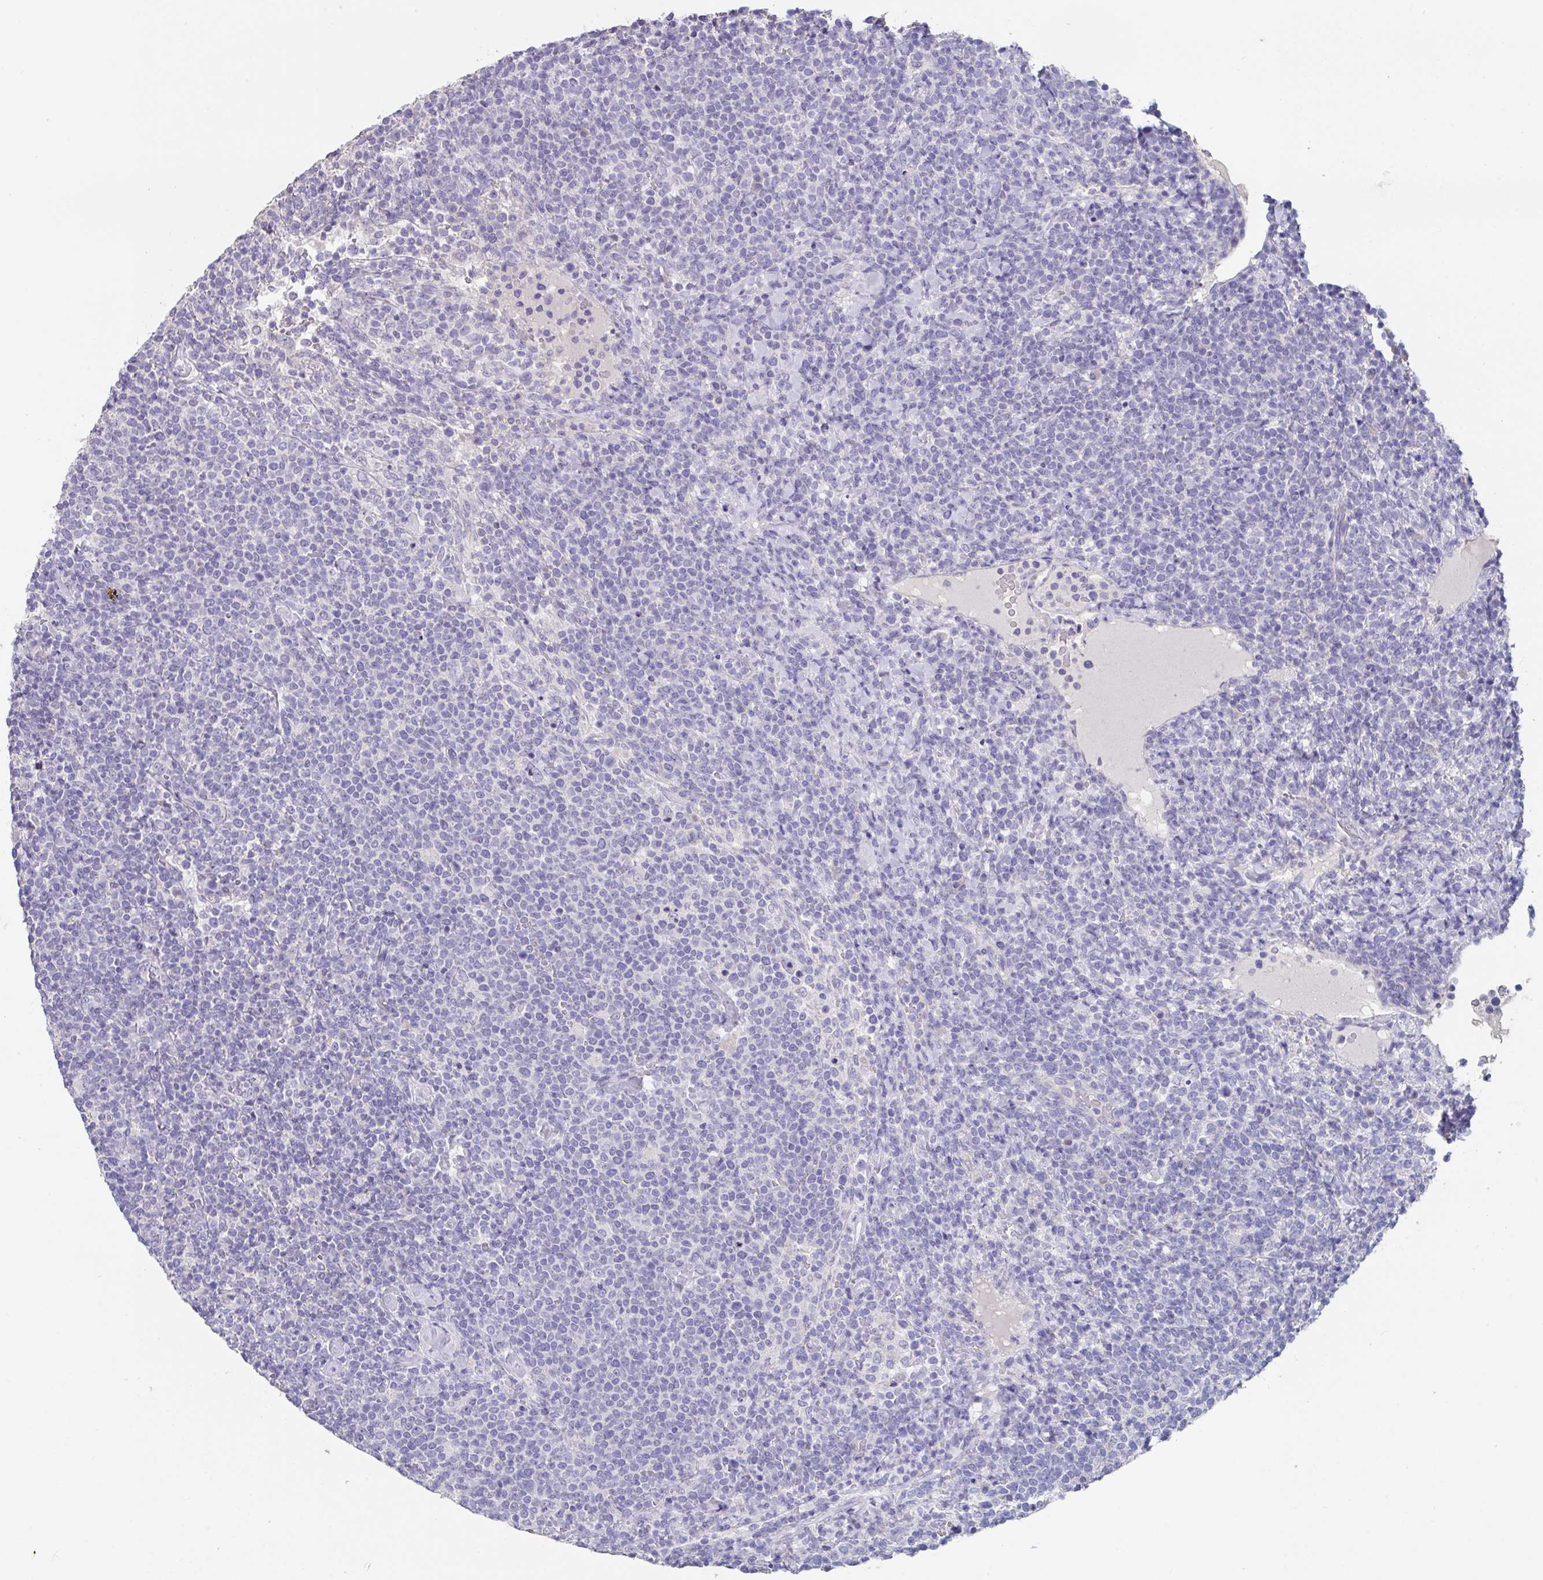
{"staining": {"intensity": "negative", "quantity": "none", "location": "none"}, "tissue": "lymphoma", "cell_type": "Tumor cells", "image_type": "cancer", "snomed": [{"axis": "morphology", "description": "Malignant lymphoma, non-Hodgkin's type, High grade"}, {"axis": "topography", "description": "Lymph node"}], "caption": "High power microscopy histopathology image of an IHC histopathology image of malignant lymphoma, non-Hodgkin's type (high-grade), revealing no significant expression in tumor cells.", "gene": "SLC44A4", "patient": {"sex": "male", "age": 61}}